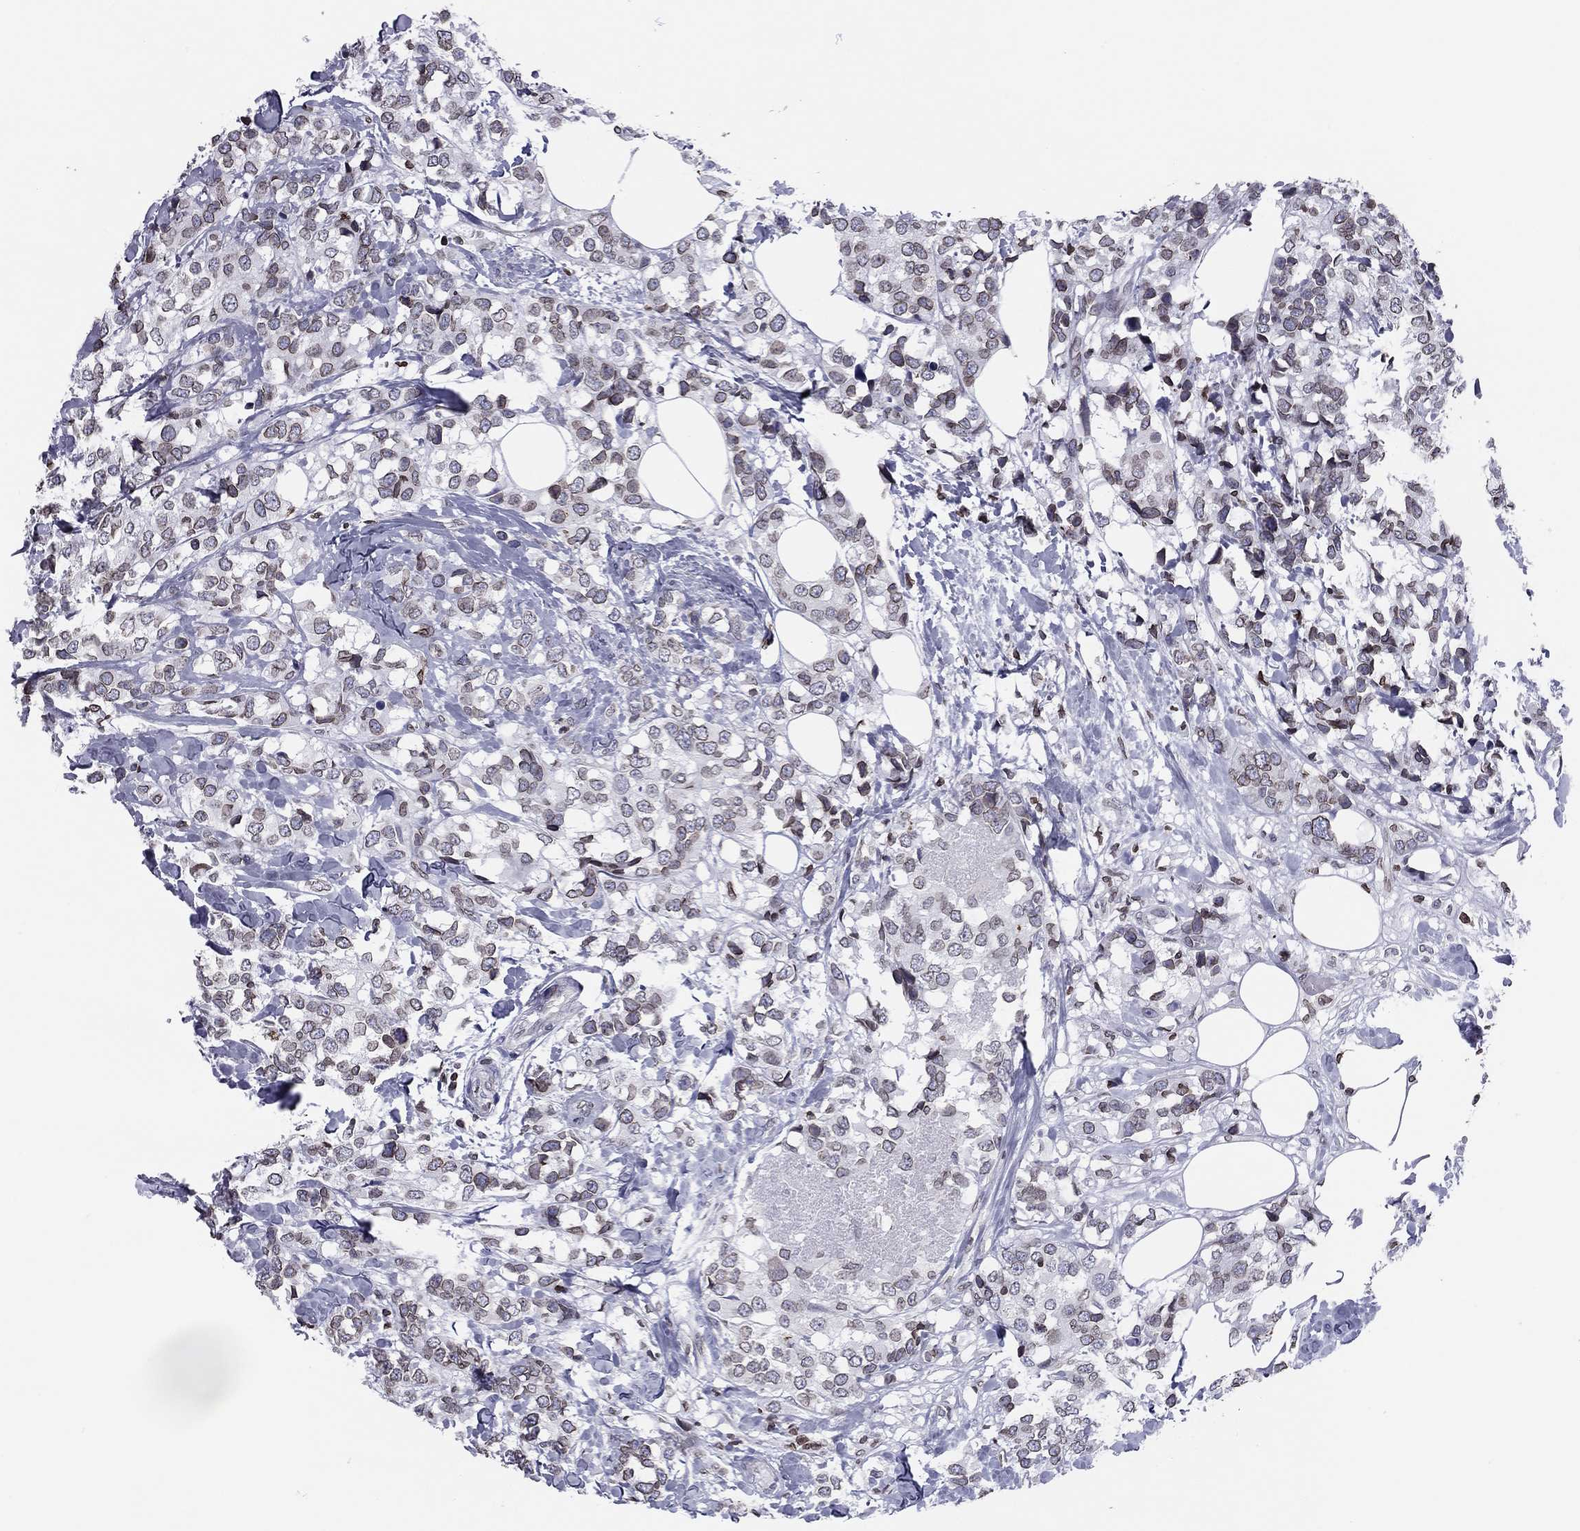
{"staining": {"intensity": "weak", "quantity": ">75%", "location": "cytoplasmic/membranous,nuclear"}, "tissue": "breast cancer", "cell_type": "Tumor cells", "image_type": "cancer", "snomed": [{"axis": "morphology", "description": "Lobular carcinoma"}, {"axis": "topography", "description": "Breast"}], "caption": "Protein staining by immunohistochemistry exhibits weak cytoplasmic/membranous and nuclear positivity in approximately >75% of tumor cells in lobular carcinoma (breast).", "gene": "ESPL1", "patient": {"sex": "female", "age": 59}}